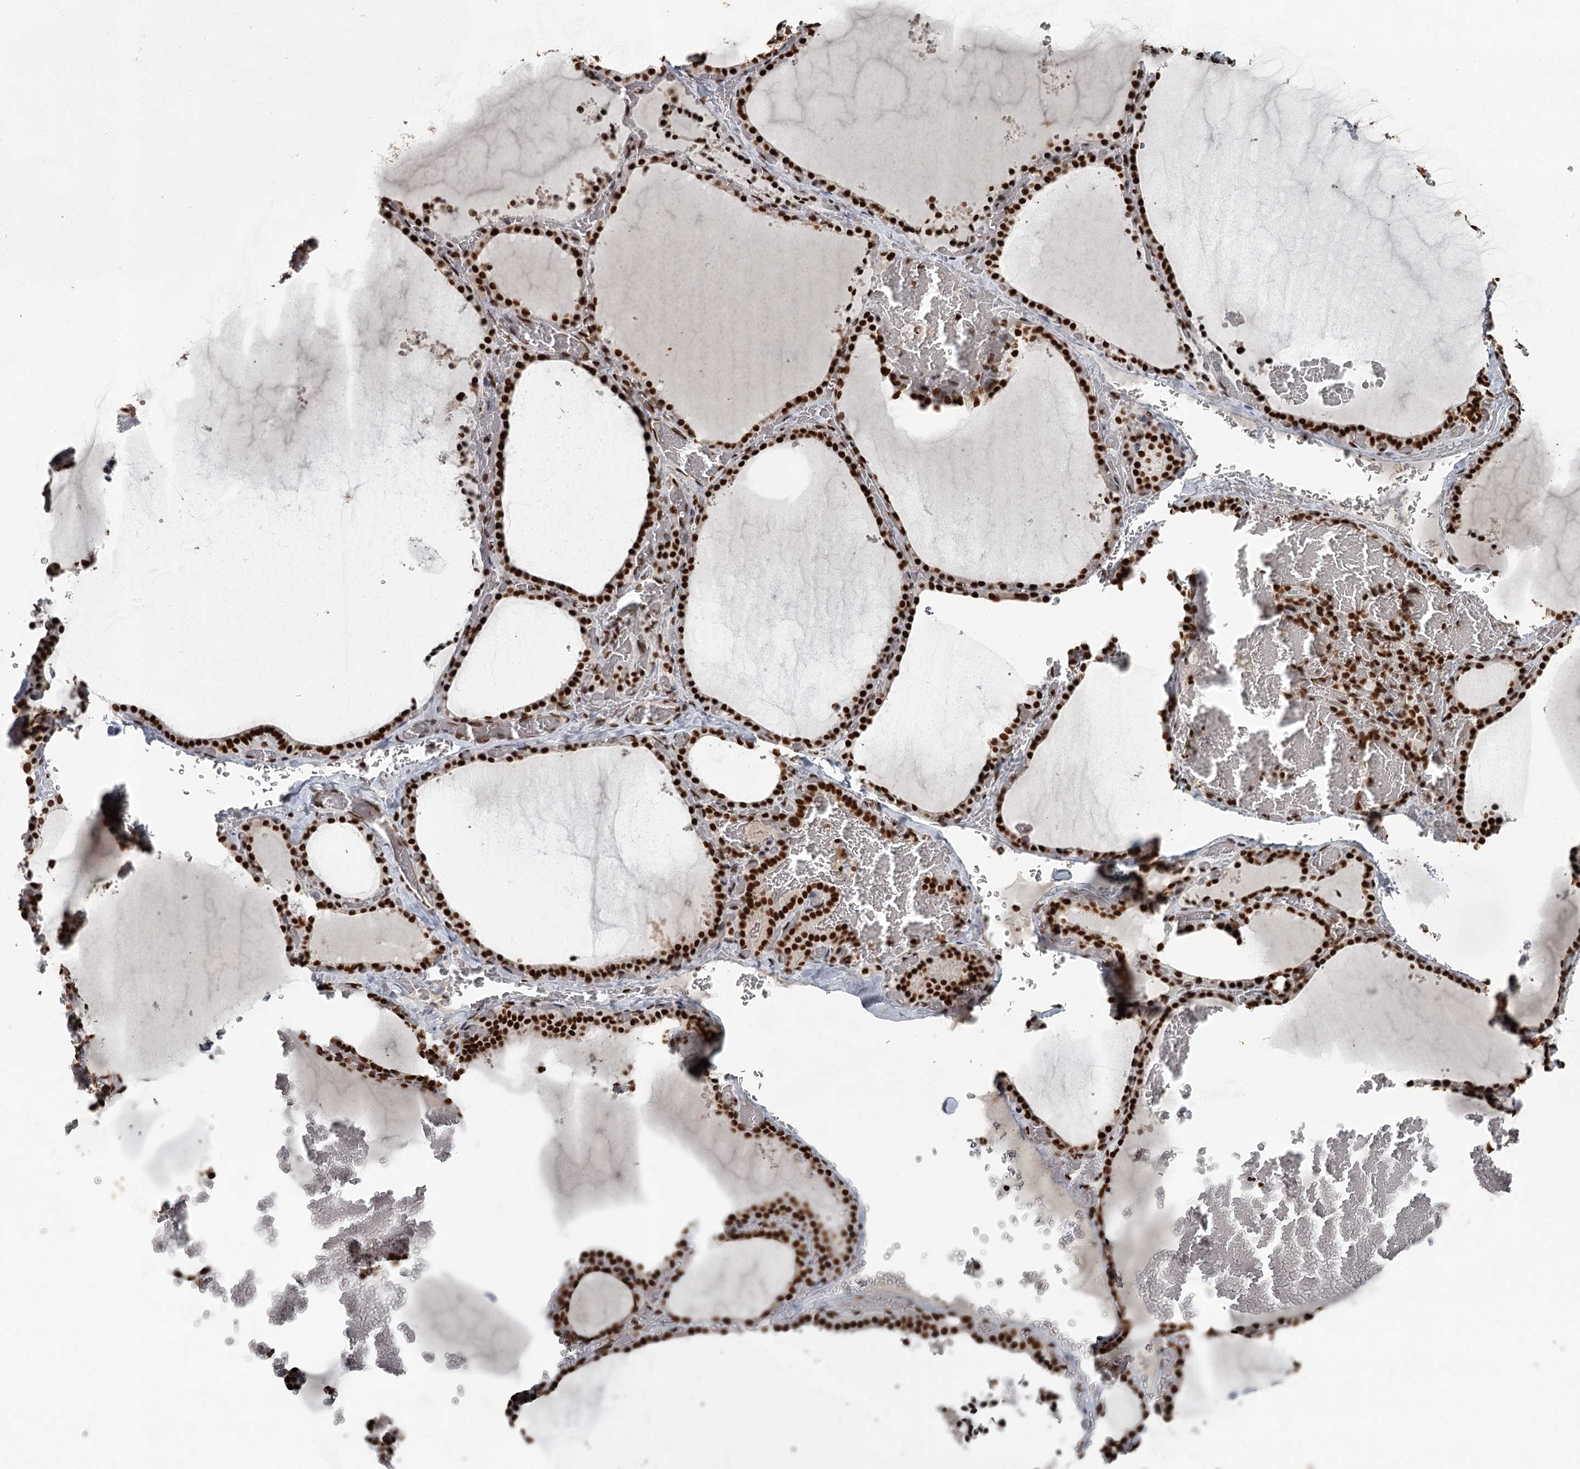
{"staining": {"intensity": "strong", "quantity": ">75%", "location": "nuclear"}, "tissue": "thyroid gland", "cell_type": "Glandular cells", "image_type": "normal", "snomed": [{"axis": "morphology", "description": "Normal tissue, NOS"}, {"axis": "topography", "description": "Thyroid gland"}], "caption": "This histopathology image shows immunohistochemistry (IHC) staining of normal human thyroid gland, with high strong nuclear staining in approximately >75% of glandular cells.", "gene": "RBBP7", "patient": {"sex": "female", "age": 39}}